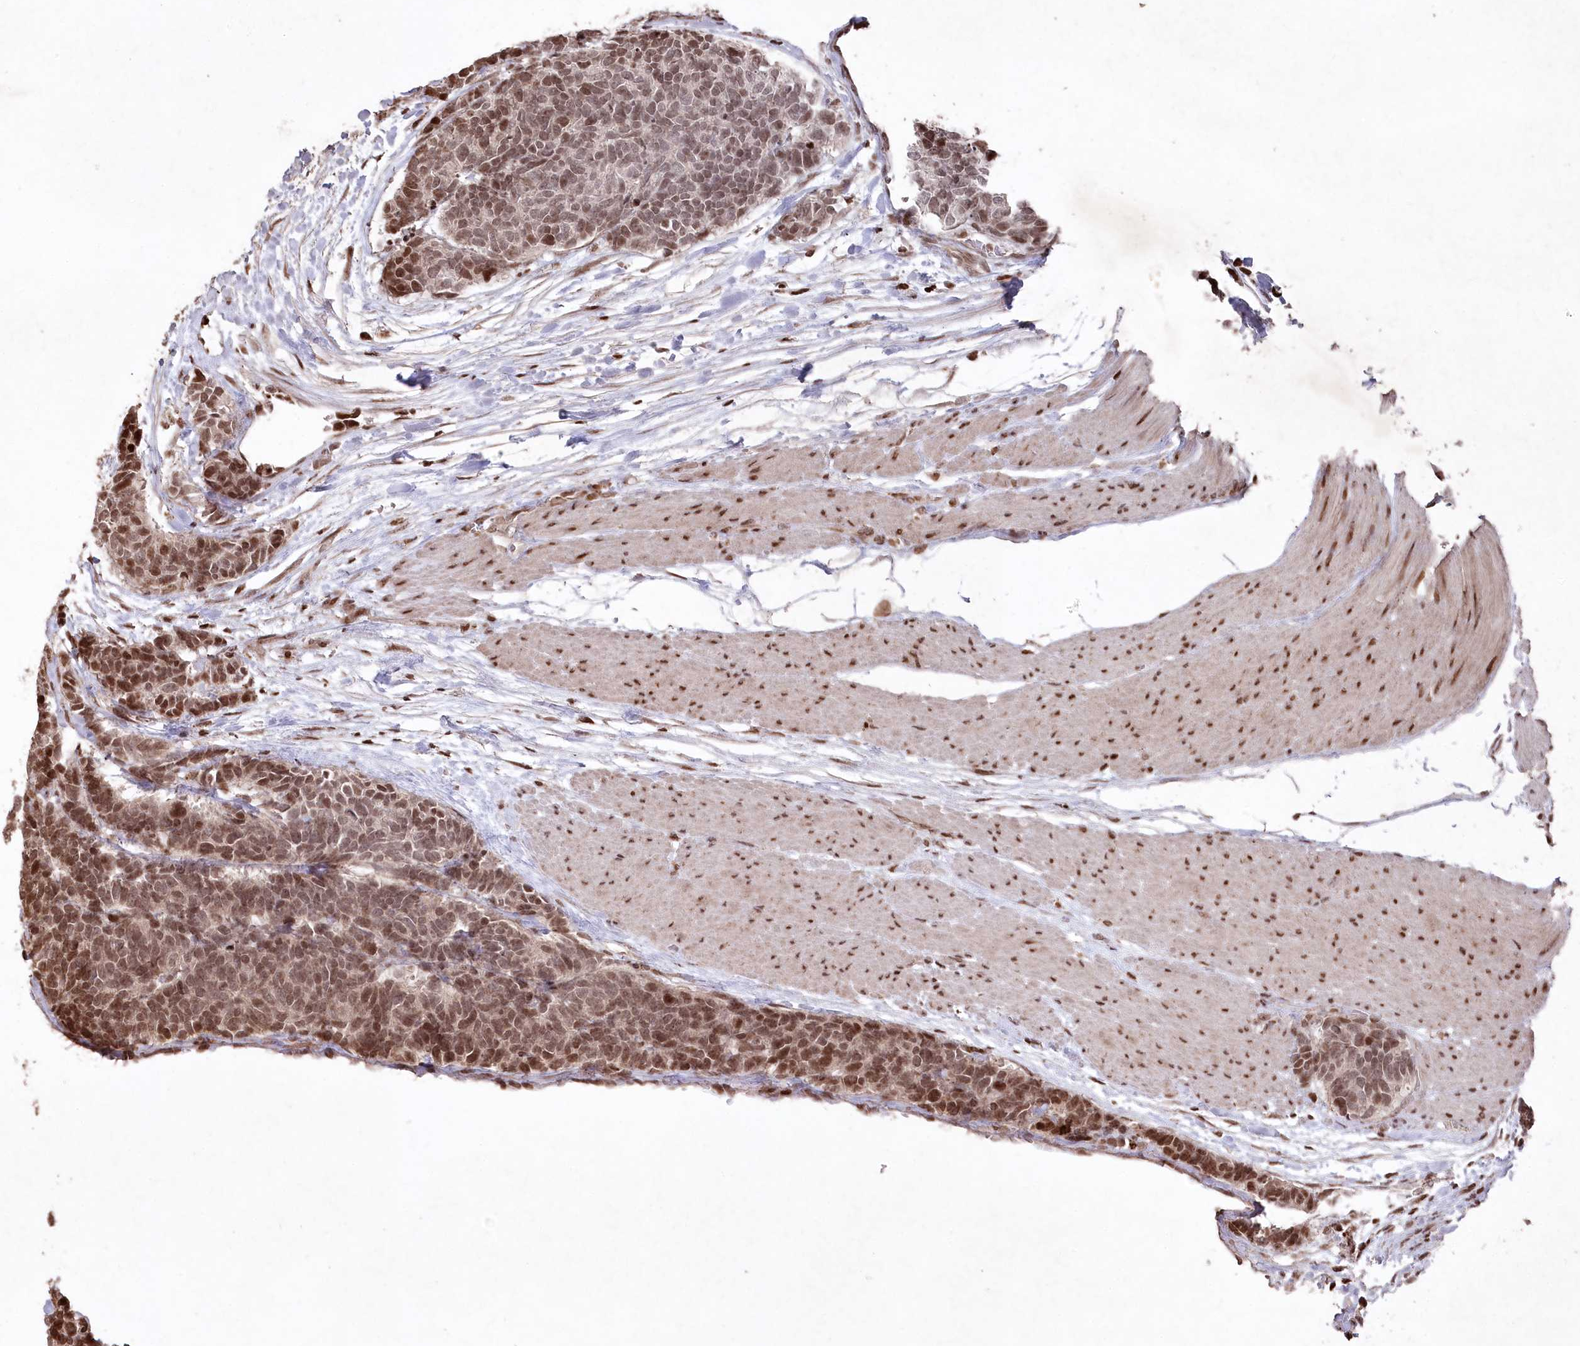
{"staining": {"intensity": "moderate", "quantity": ">75%", "location": "nuclear"}, "tissue": "carcinoid", "cell_type": "Tumor cells", "image_type": "cancer", "snomed": [{"axis": "morphology", "description": "Carcinoma, NOS"}, {"axis": "morphology", "description": "Carcinoid, malignant, NOS"}, {"axis": "topography", "description": "Urinary bladder"}], "caption": "Moderate nuclear staining for a protein is identified in about >75% of tumor cells of carcinoma using IHC.", "gene": "CCSER2", "patient": {"sex": "male", "age": 57}}